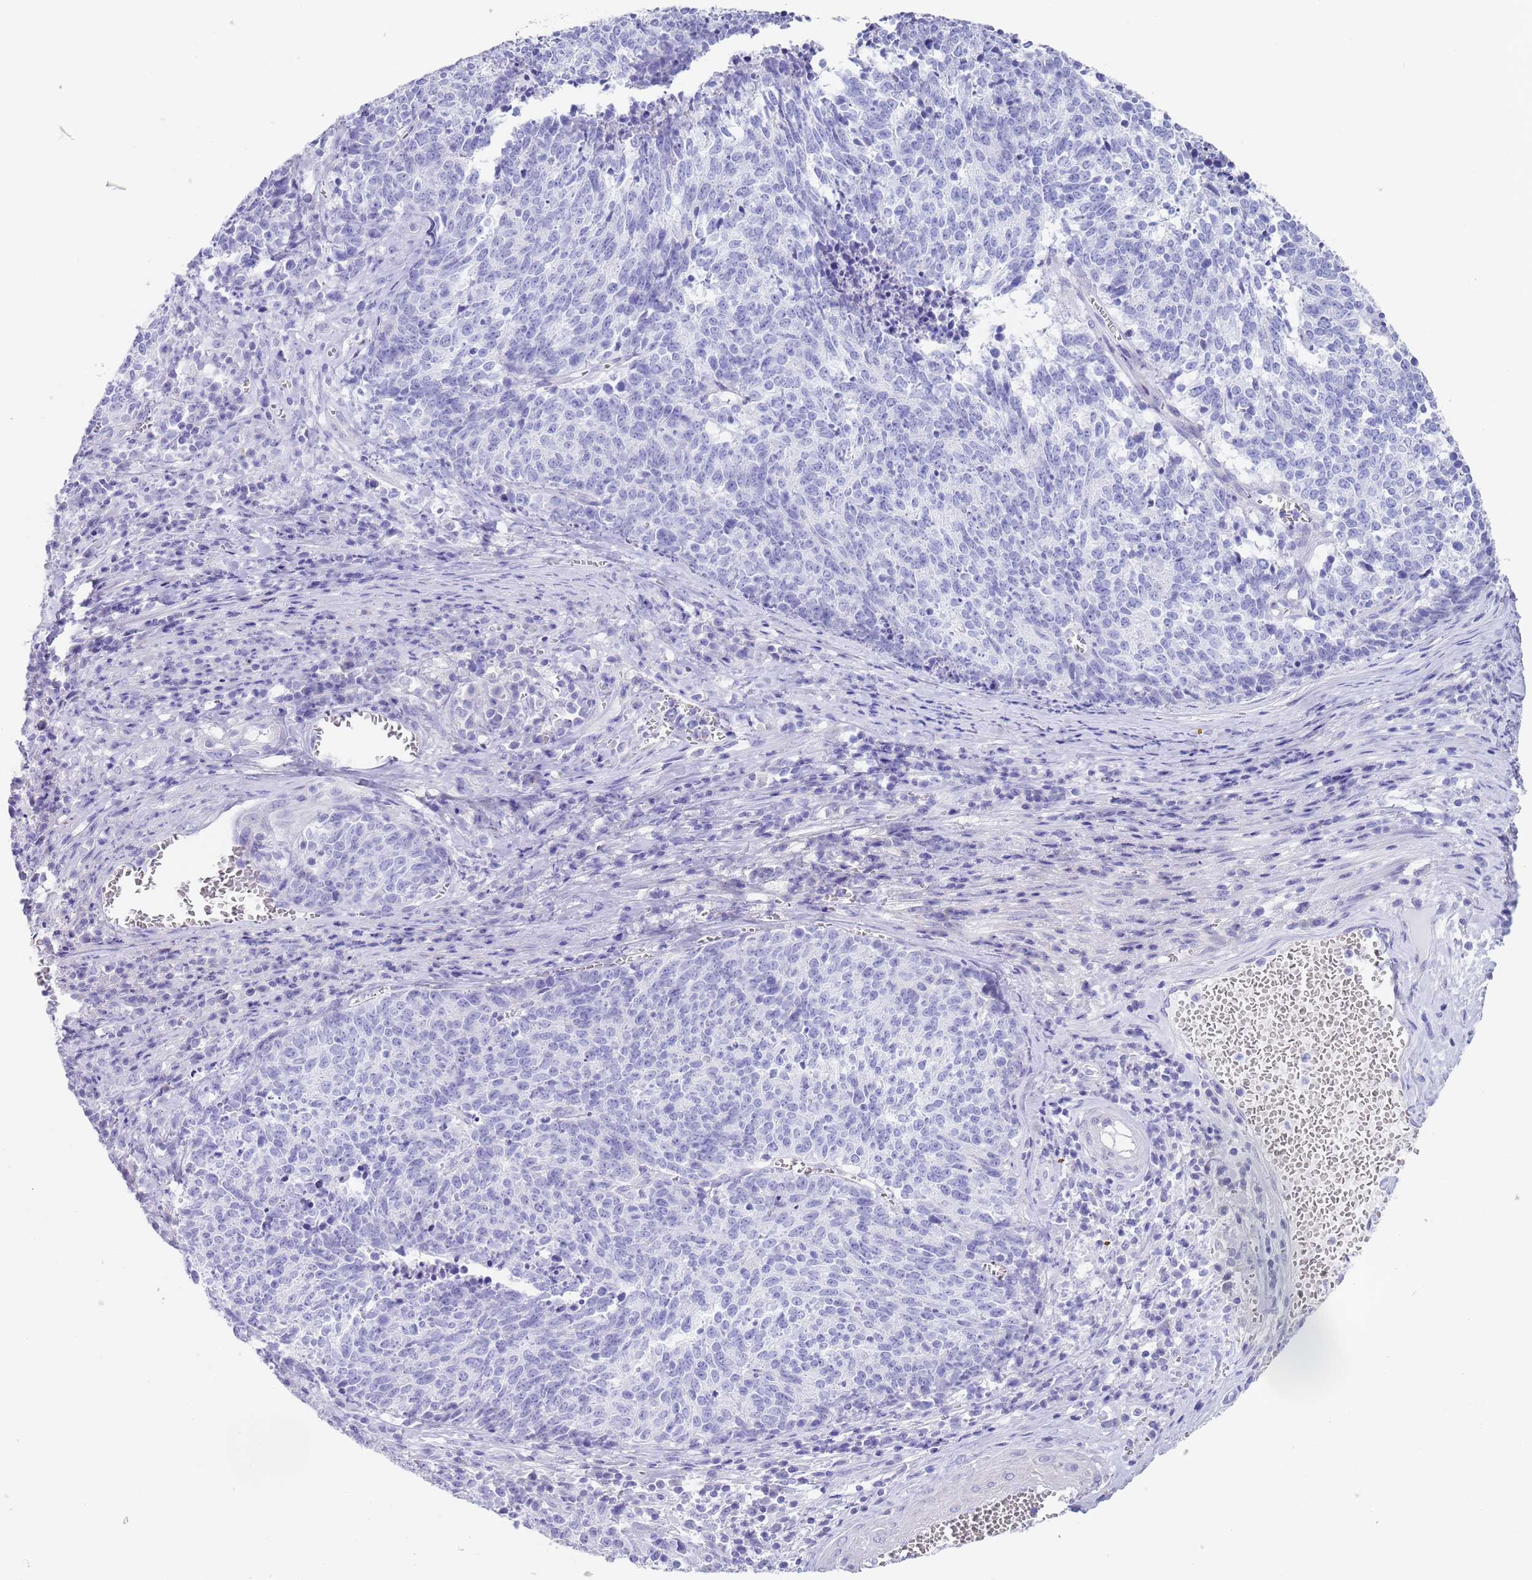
{"staining": {"intensity": "negative", "quantity": "none", "location": "none"}, "tissue": "cervical cancer", "cell_type": "Tumor cells", "image_type": "cancer", "snomed": [{"axis": "morphology", "description": "Squamous cell carcinoma, NOS"}, {"axis": "topography", "description": "Cervix"}], "caption": "This is an IHC micrograph of cervical cancer (squamous cell carcinoma). There is no positivity in tumor cells.", "gene": "CPXM2", "patient": {"sex": "female", "age": 29}}